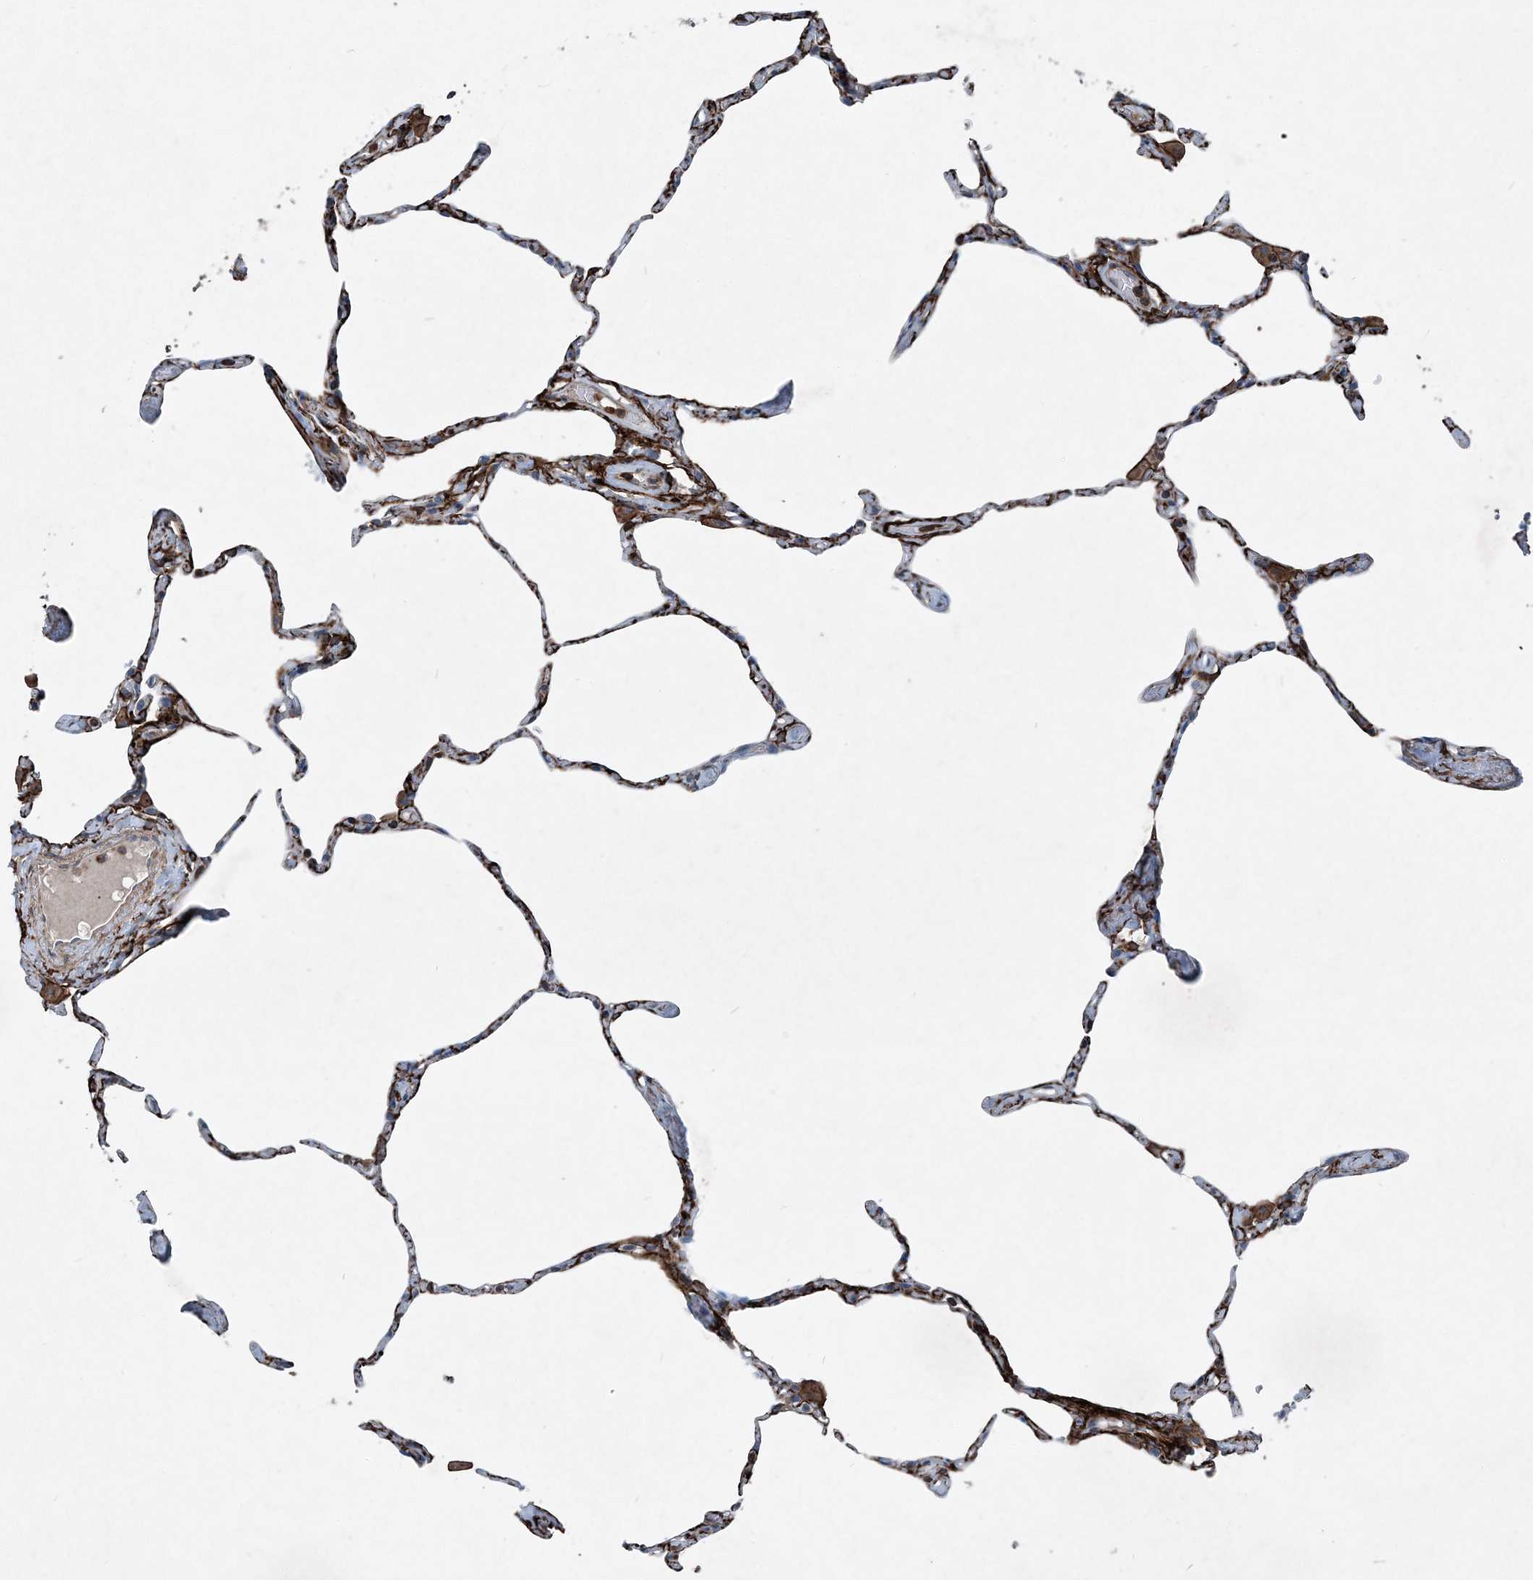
{"staining": {"intensity": "strong", "quantity": ">75%", "location": "cytoplasmic/membranous"}, "tissue": "lung", "cell_type": "Alveolar cells", "image_type": "normal", "snomed": [{"axis": "morphology", "description": "Normal tissue, NOS"}, {"axis": "topography", "description": "Lung"}], "caption": "Strong cytoplasmic/membranous positivity is seen in approximately >75% of alveolar cells in normal lung. (DAB (3,3'-diaminobenzidine) IHC with brightfield microscopy, high magnification).", "gene": "DGUOK", "patient": {"sex": "male", "age": 65}}